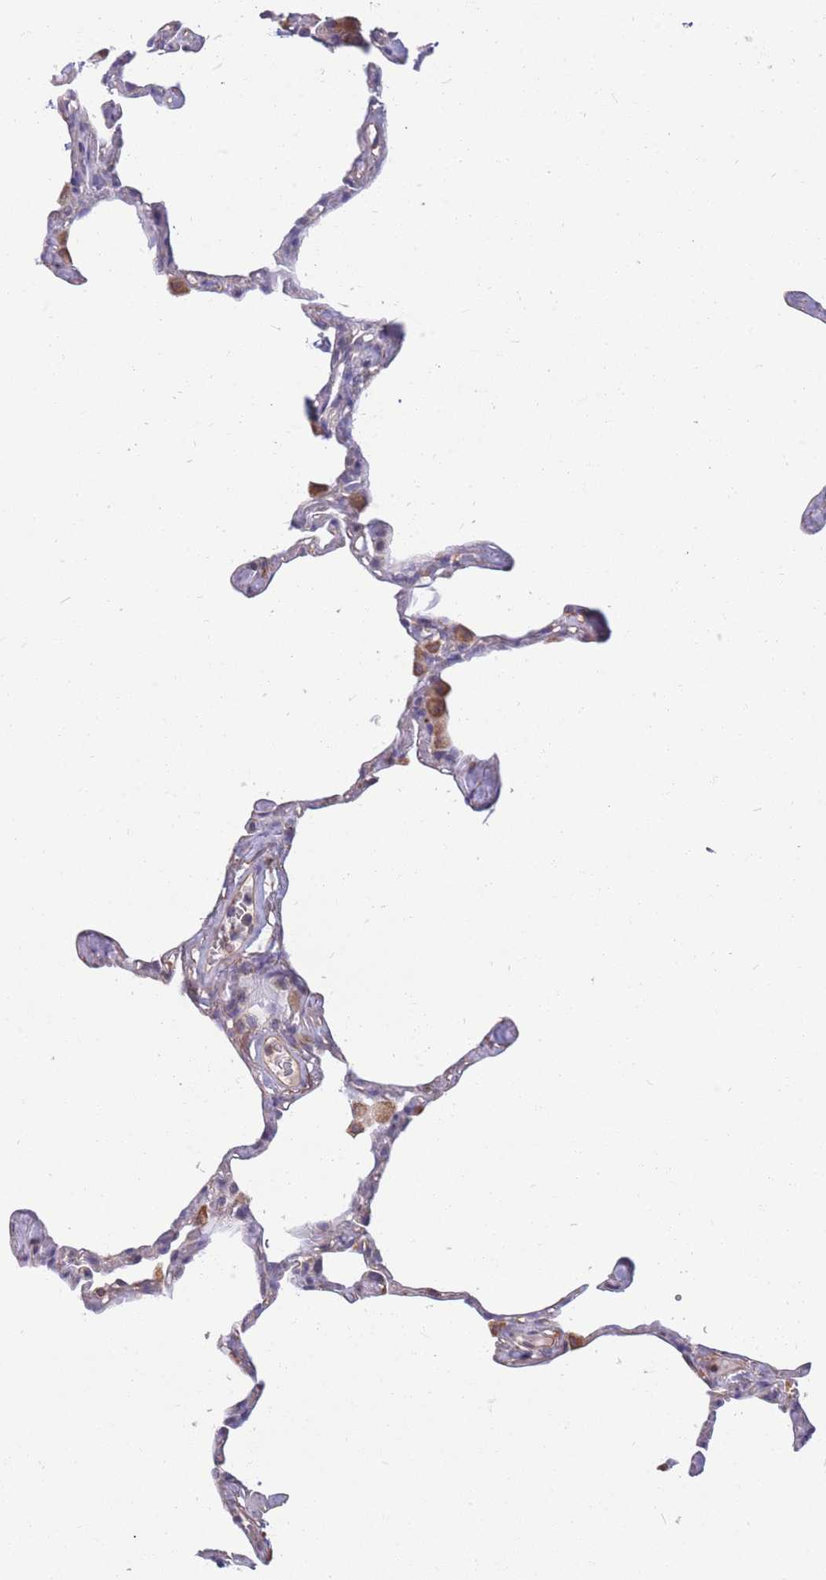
{"staining": {"intensity": "negative", "quantity": "none", "location": "none"}, "tissue": "lung", "cell_type": "Alveolar cells", "image_type": "normal", "snomed": [{"axis": "morphology", "description": "Normal tissue, NOS"}, {"axis": "topography", "description": "Lung"}], "caption": "This is an IHC photomicrograph of benign human lung. There is no expression in alveolar cells.", "gene": "MRPS9", "patient": {"sex": "male", "age": 65}}